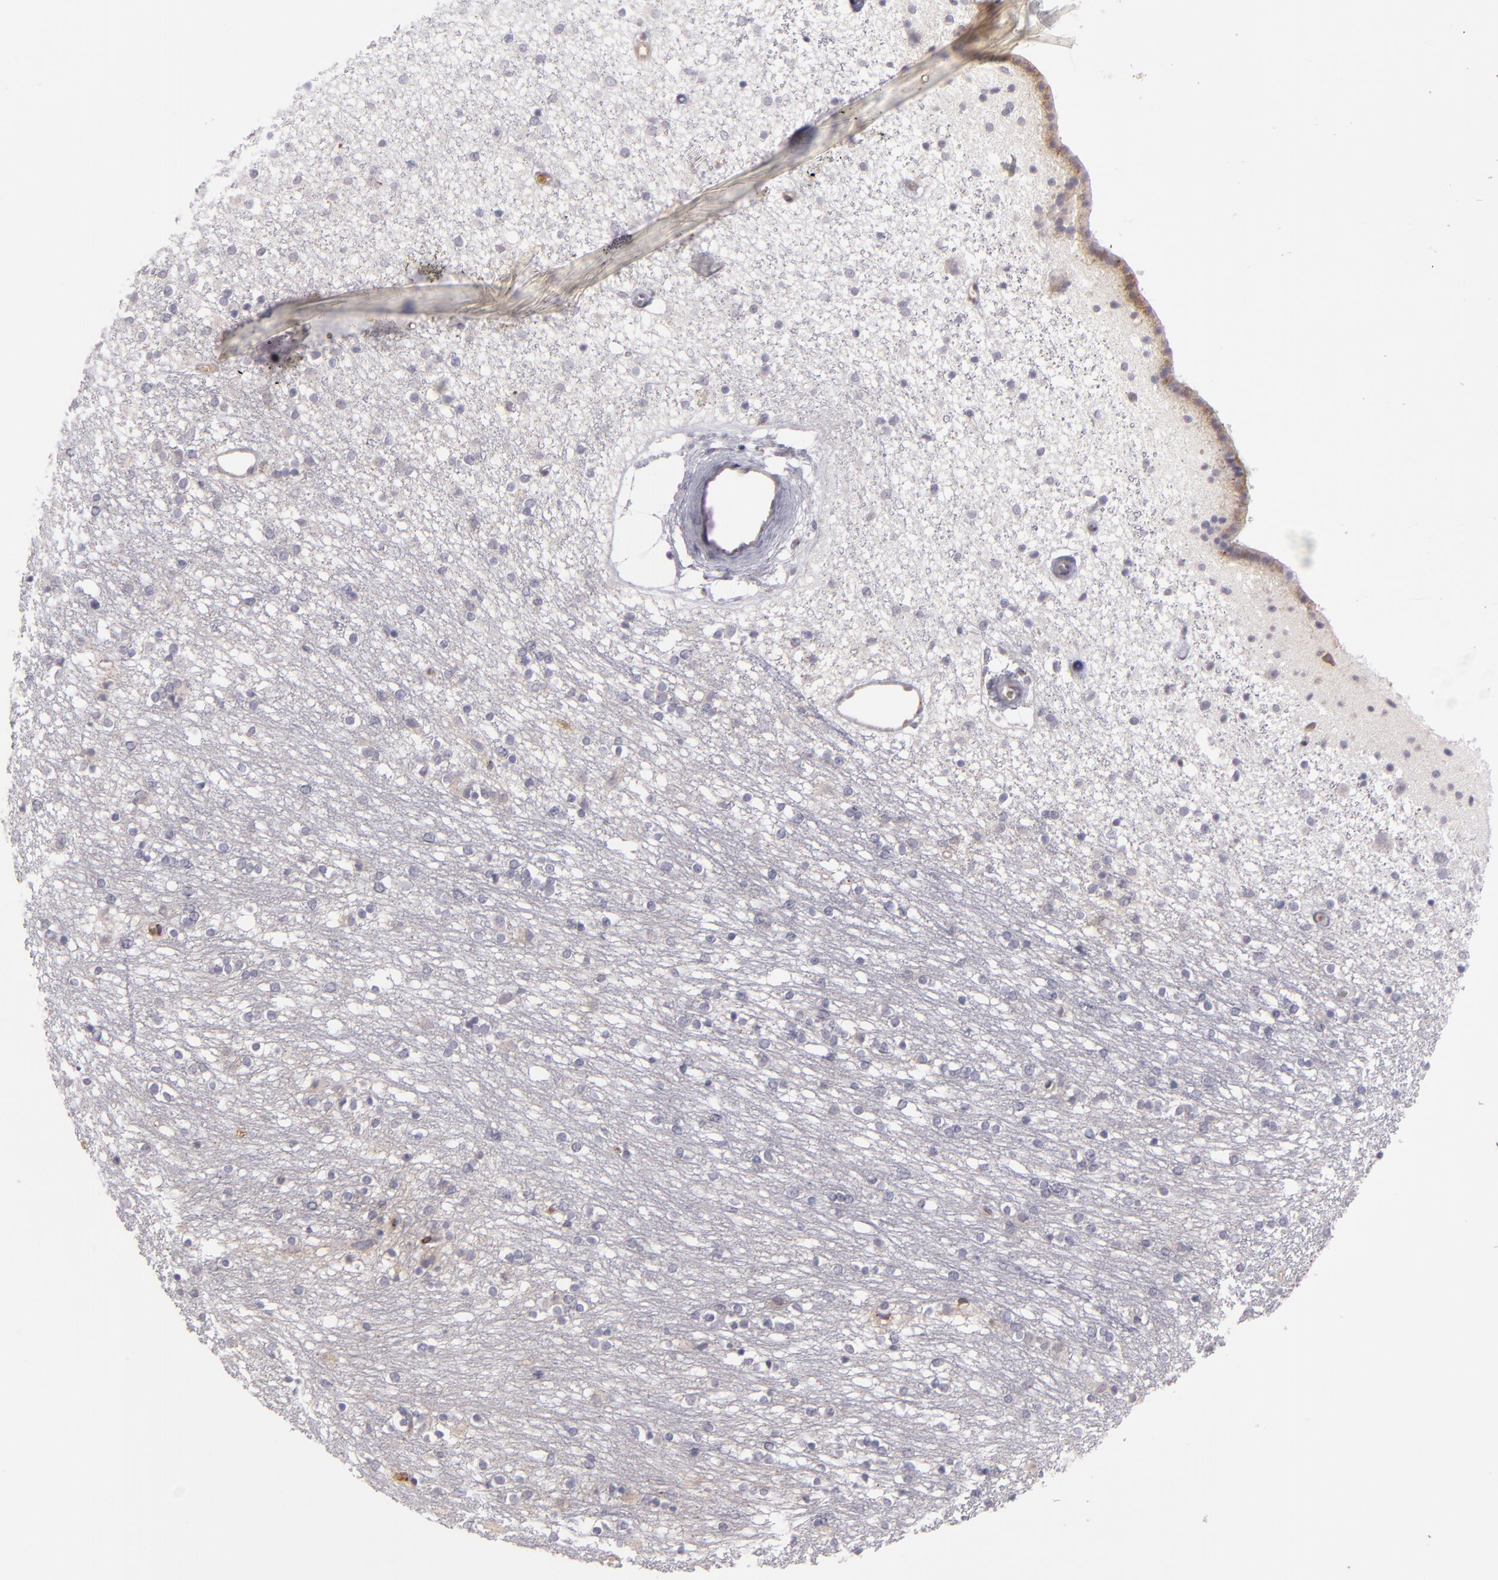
{"staining": {"intensity": "negative", "quantity": "none", "location": "none"}, "tissue": "caudate", "cell_type": "Glial cells", "image_type": "normal", "snomed": [{"axis": "morphology", "description": "Normal tissue, NOS"}, {"axis": "topography", "description": "Lateral ventricle wall"}], "caption": "Immunohistochemistry photomicrograph of unremarkable caudate: caudate stained with DAB demonstrates no significant protein staining in glial cells. (Stains: DAB IHC with hematoxylin counter stain, Microscopy: brightfield microscopy at high magnification).", "gene": "CFB", "patient": {"sex": "female", "age": 54}}